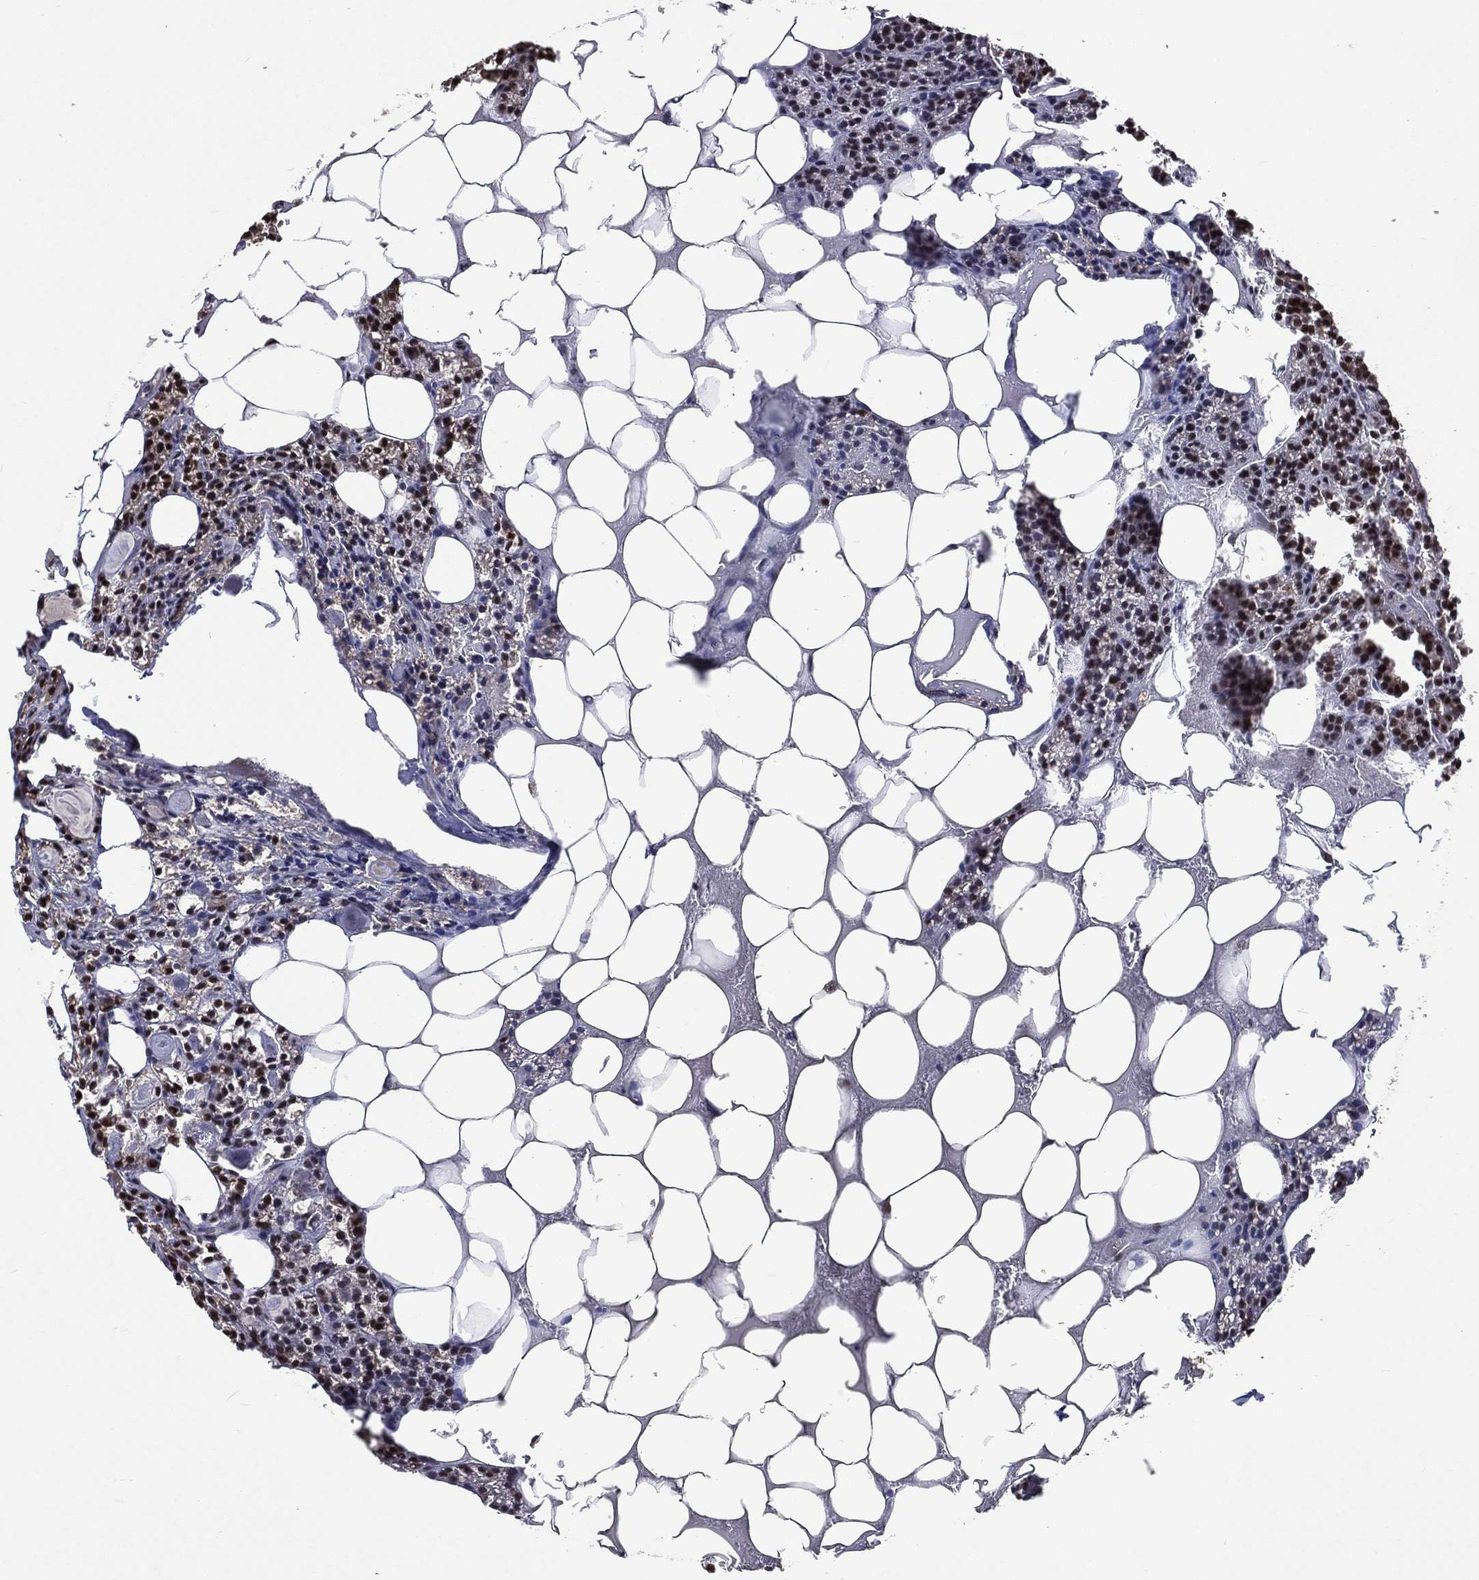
{"staining": {"intensity": "moderate", "quantity": ">75%", "location": "nuclear"}, "tissue": "parathyroid gland", "cell_type": "Glandular cells", "image_type": "normal", "snomed": [{"axis": "morphology", "description": "Normal tissue, NOS"}, {"axis": "topography", "description": "Parathyroid gland"}], "caption": "Immunohistochemical staining of benign parathyroid gland demonstrates >75% levels of moderate nuclear protein staining in approximately >75% of glandular cells.", "gene": "DMAP1", "patient": {"sex": "female", "age": 83}}